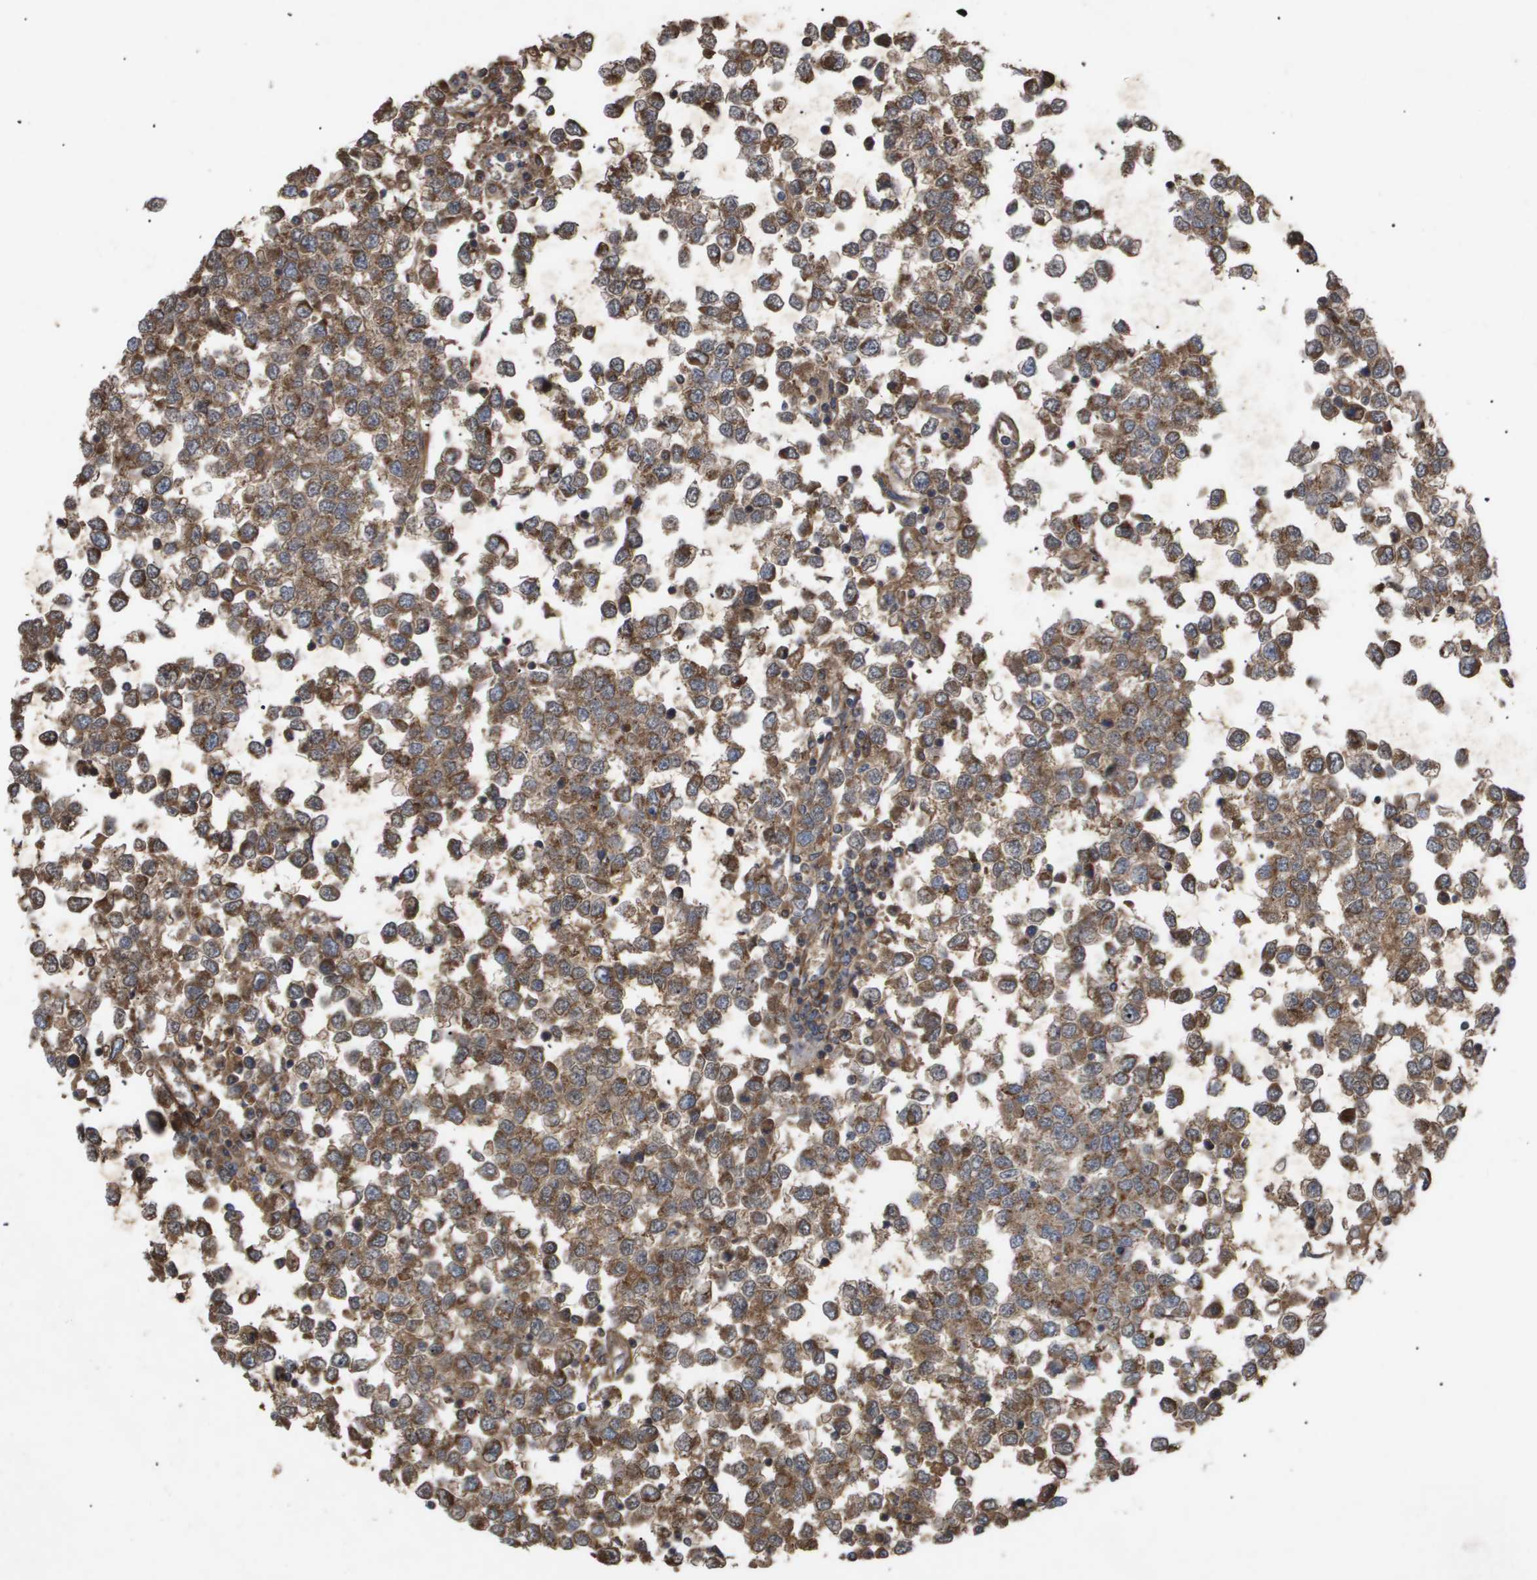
{"staining": {"intensity": "moderate", "quantity": ">75%", "location": "cytoplasmic/membranous"}, "tissue": "testis cancer", "cell_type": "Tumor cells", "image_type": "cancer", "snomed": [{"axis": "morphology", "description": "Seminoma, NOS"}, {"axis": "topography", "description": "Testis"}], "caption": "Immunohistochemistry photomicrograph of human testis cancer stained for a protein (brown), which demonstrates medium levels of moderate cytoplasmic/membranous expression in about >75% of tumor cells.", "gene": "TNS1", "patient": {"sex": "male", "age": 65}}